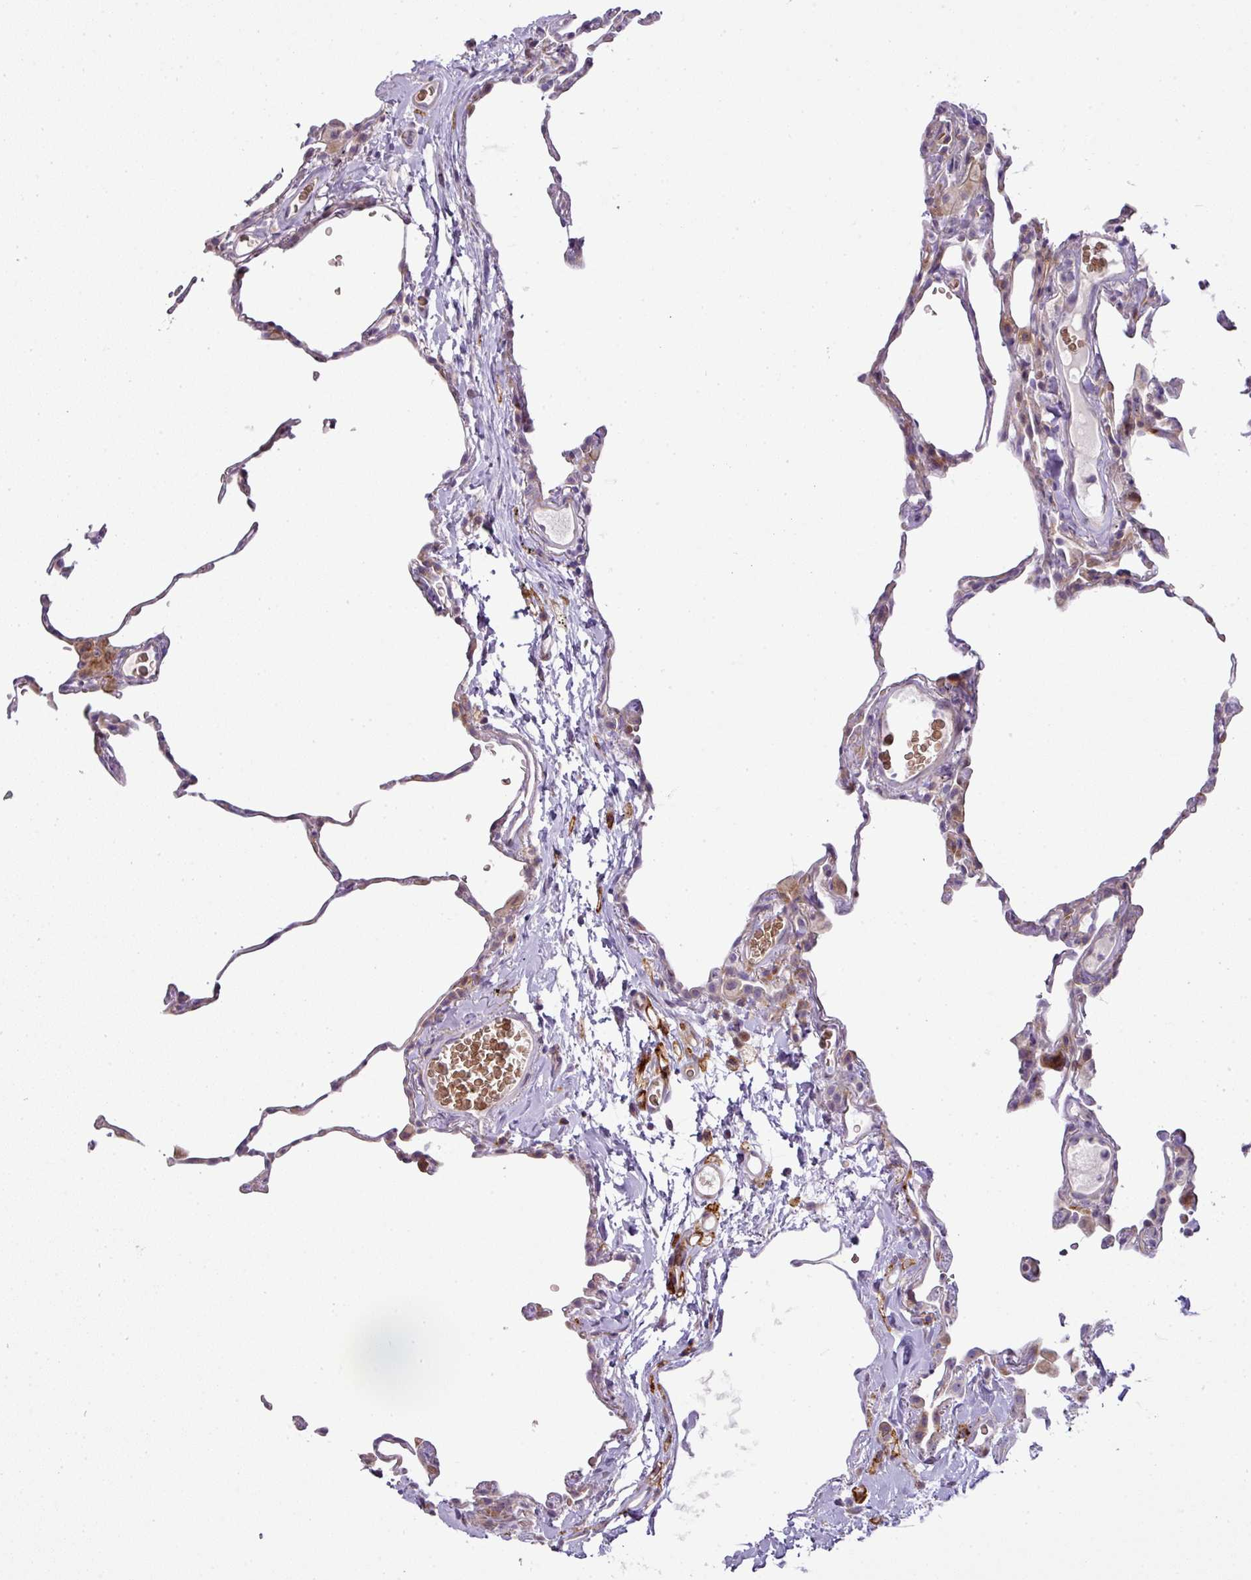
{"staining": {"intensity": "negative", "quantity": "none", "location": "none"}, "tissue": "lung", "cell_type": "Alveolar cells", "image_type": "normal", "snomed": [{"axis": "morphology", "description": "Normal tissue, NOS"}, {"axis": "topography", "description": "Lung"}], "caption": "This is a image of immunohistochemistry (IHC) staining of normal lung, which shows no expression in alveolar cells.", "gene": "ATP6V1F", "patient": {"sex": "female", "age": 57}}